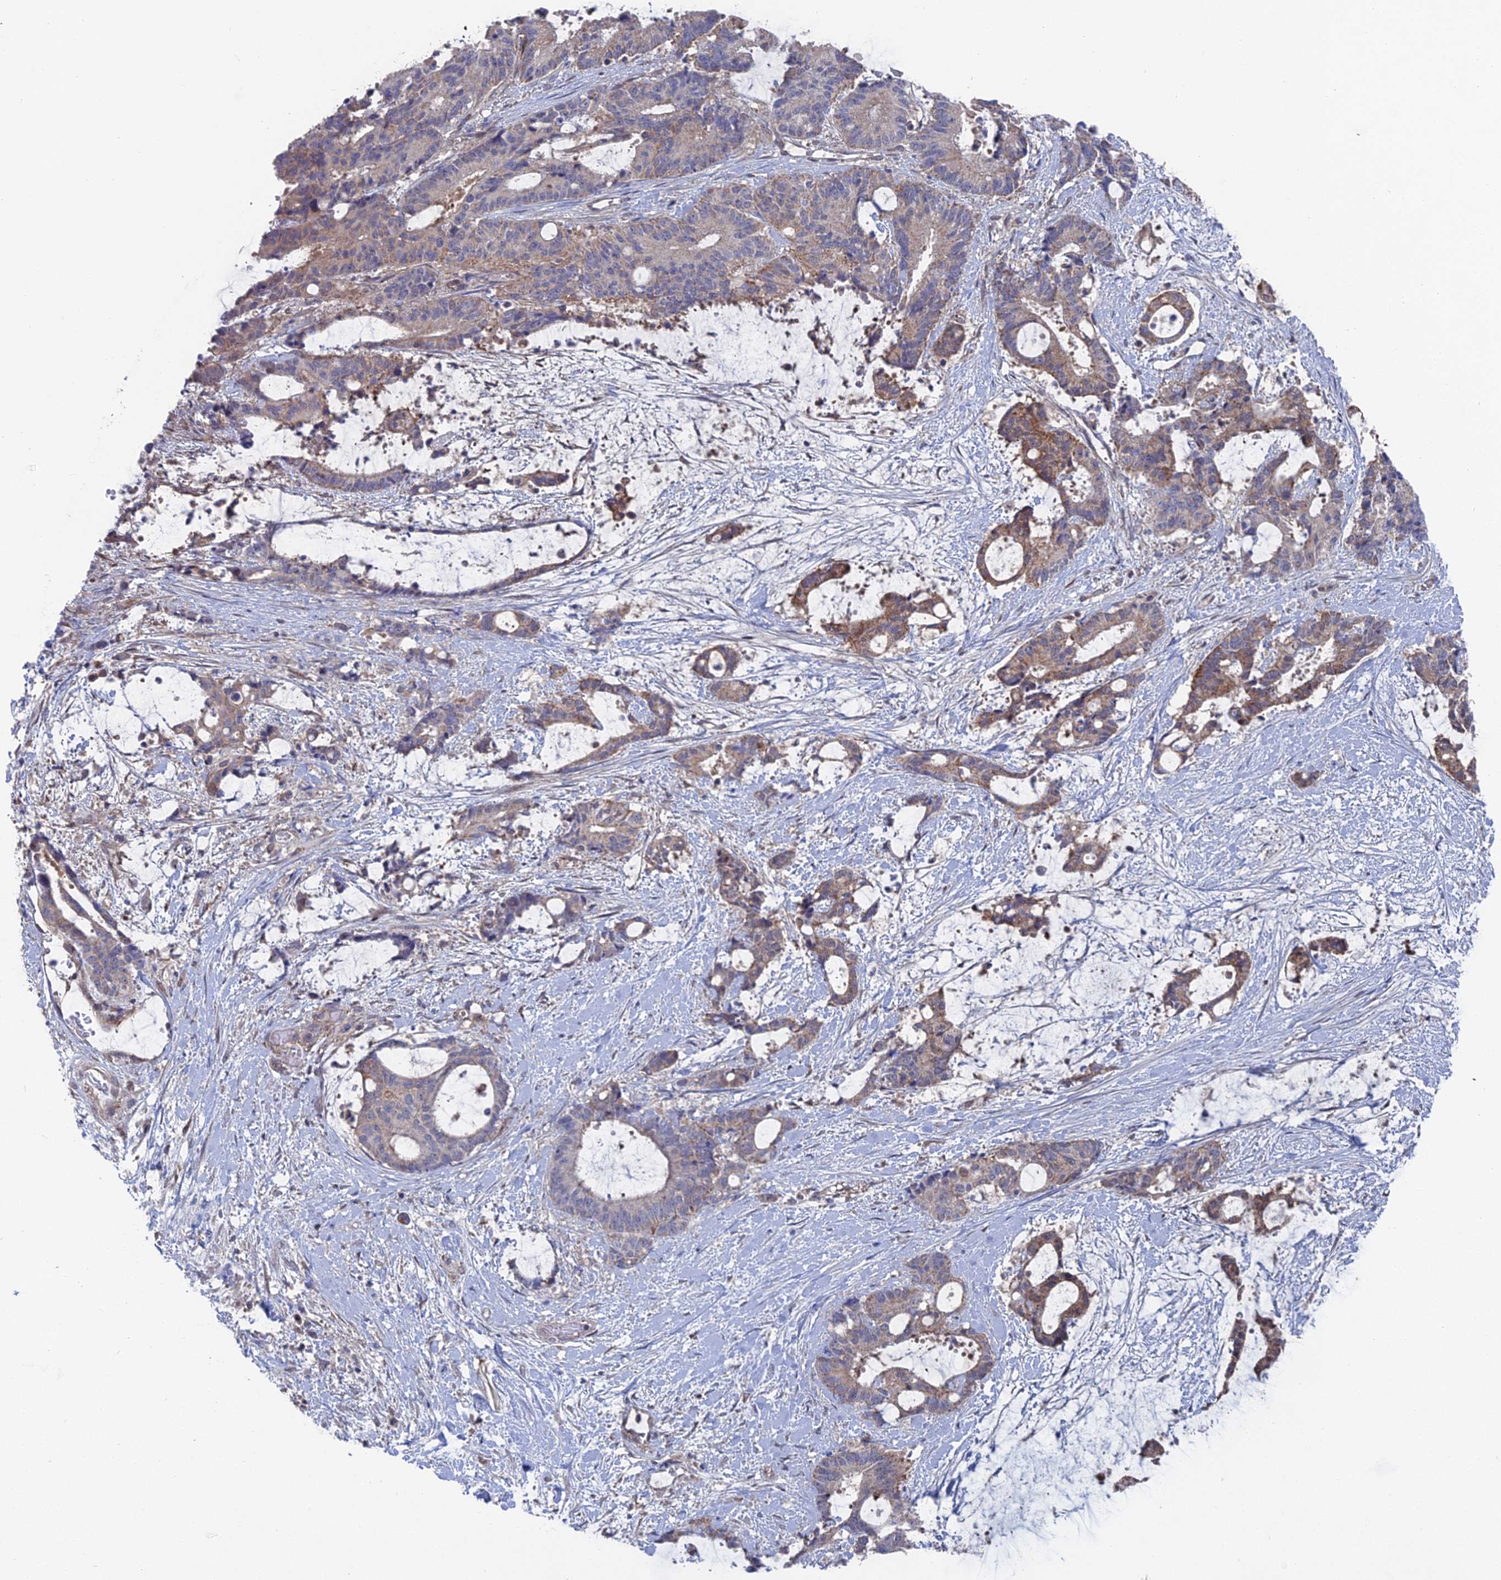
{"staining": {"intensity": "moderate", "quantity": "<25%", "location": "cytoplasmic/membranous"}, "tissue": "liver cancer", "cell_type": "Tumor cells", "image_type": "cancer", "snomed": [{"axis": "morphology", "description": "Normal tissue, NOS"}, {"axis": "morphology", "description": "Cholangiocarcinoma"}, {"axis": "topography", "description": "Liver"}, {"axis": "topography", "description": "Peripheral nerve tissue"}], "caption": "The micrograph shows immunohistochemical staining of liver cancer. There is moderate cytoplasmic/membranous positivity is seen in about <25% of tumor cells.", "gene": "UNC5D", "patient": {"sex": "female", "age": 73}}